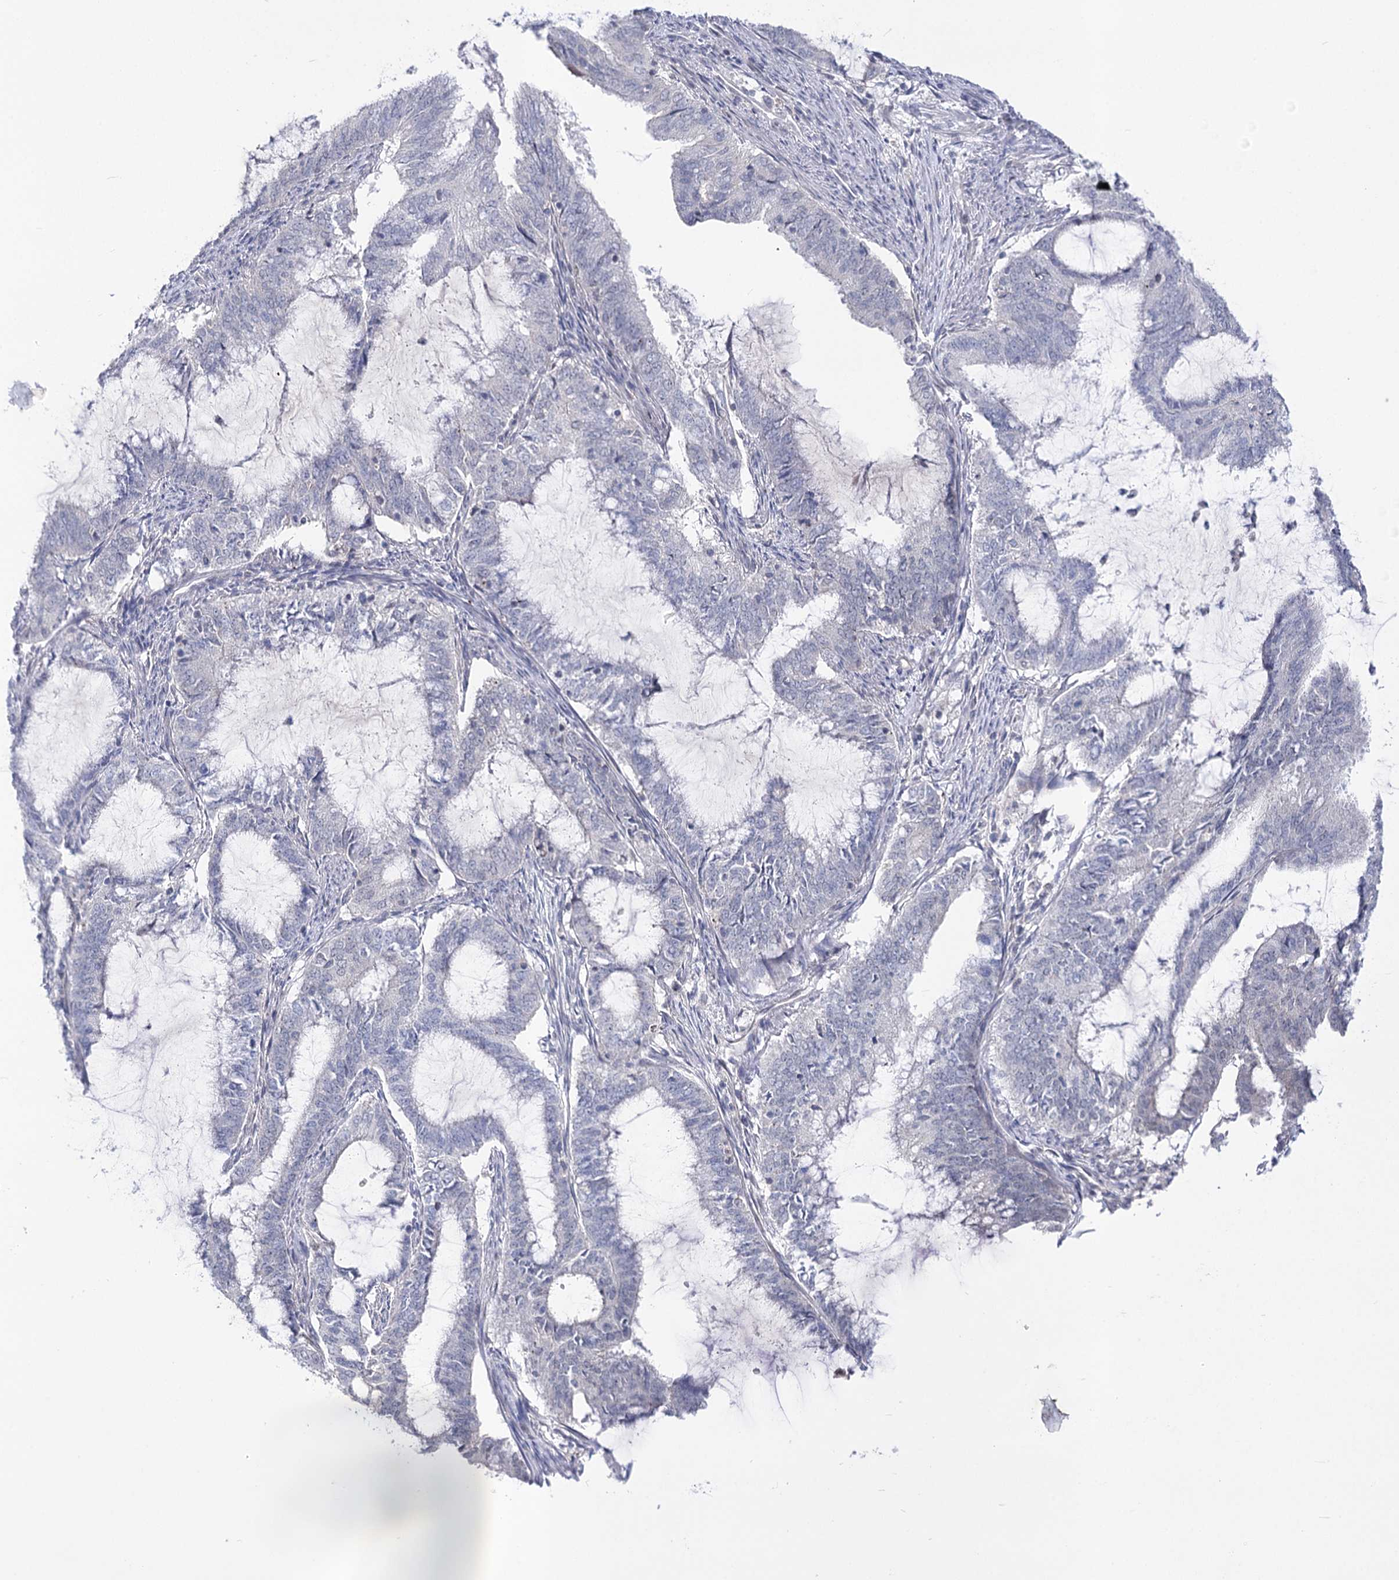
{"staining": {"intensity": "negative", "quantity": "none", "location": "none"}, "tissue": "endometrial cancer", "cell_type": "Tumor cells", "image_type": "cancer", "snomed": [{"axis": "morphology", "description": "Adenocarcinoma, NOS"}, {"axis": "topography", "description": "Endometrium"}], "caption": "Endometrial adenocarcinoma stained for a protein using immunohistochemistry (IHC) reveals no positivity tumor cells.", "gene": "ATP10B", "patient": {"sex": "female", "age": 51}}